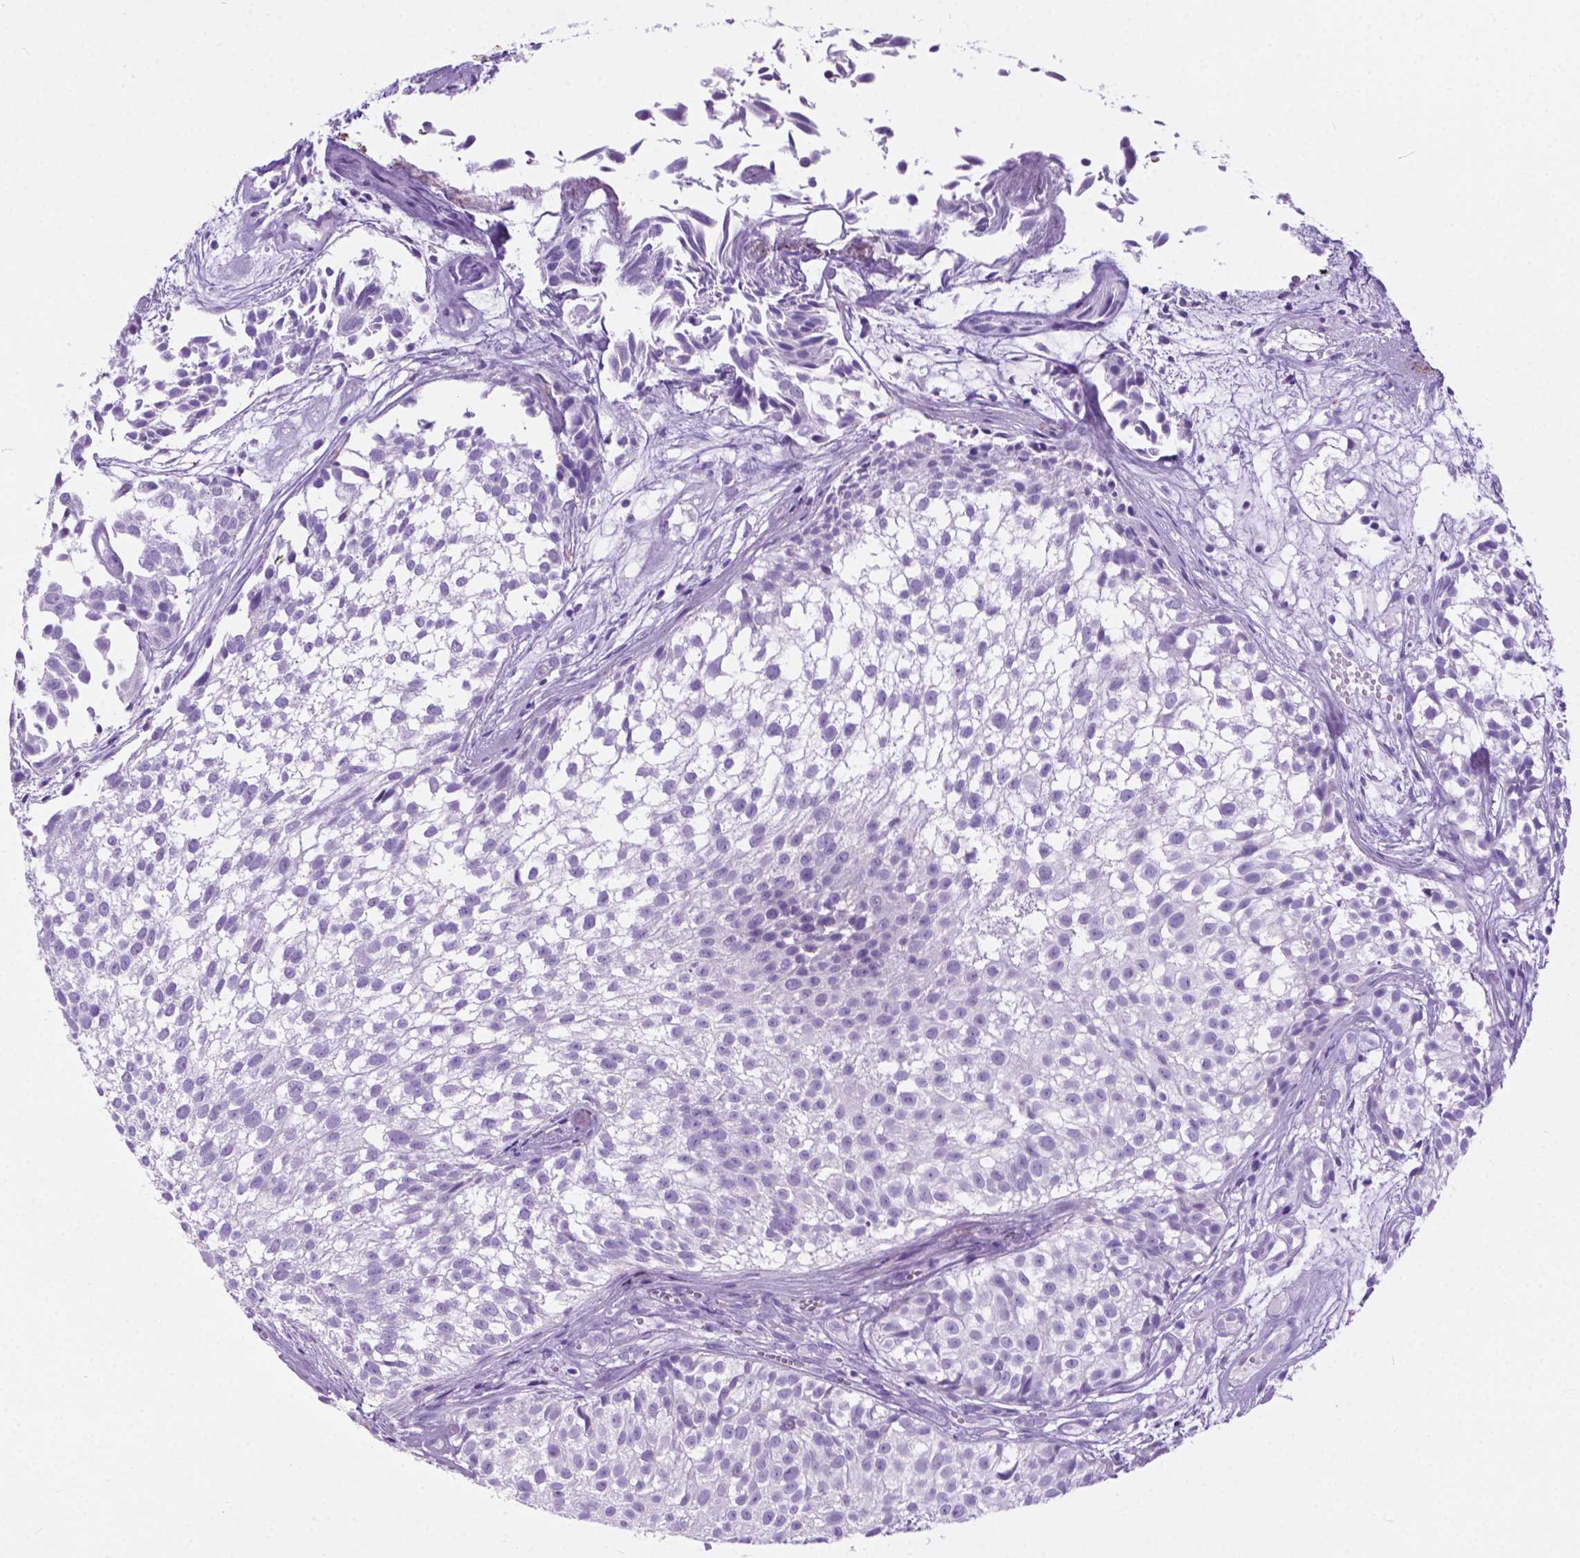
{"staining": {"intensity": "negative", "quantity": "none", "location": "none"}, "tissue": "urothelial cancer", "cell_type": "Tumor cells", "image_type": "cancer", "snomed": [{"axis": "morphology", "description": "Urothelial carcinoma, Low grade"}, {"axis": "topography", "description": "Urinary bladder"}], "caption": "Tumor cells are negative for brown protein staining in urothelial cancer.", "gene": "ARMS2", "patient": {"sex": "male", "age": 70}}